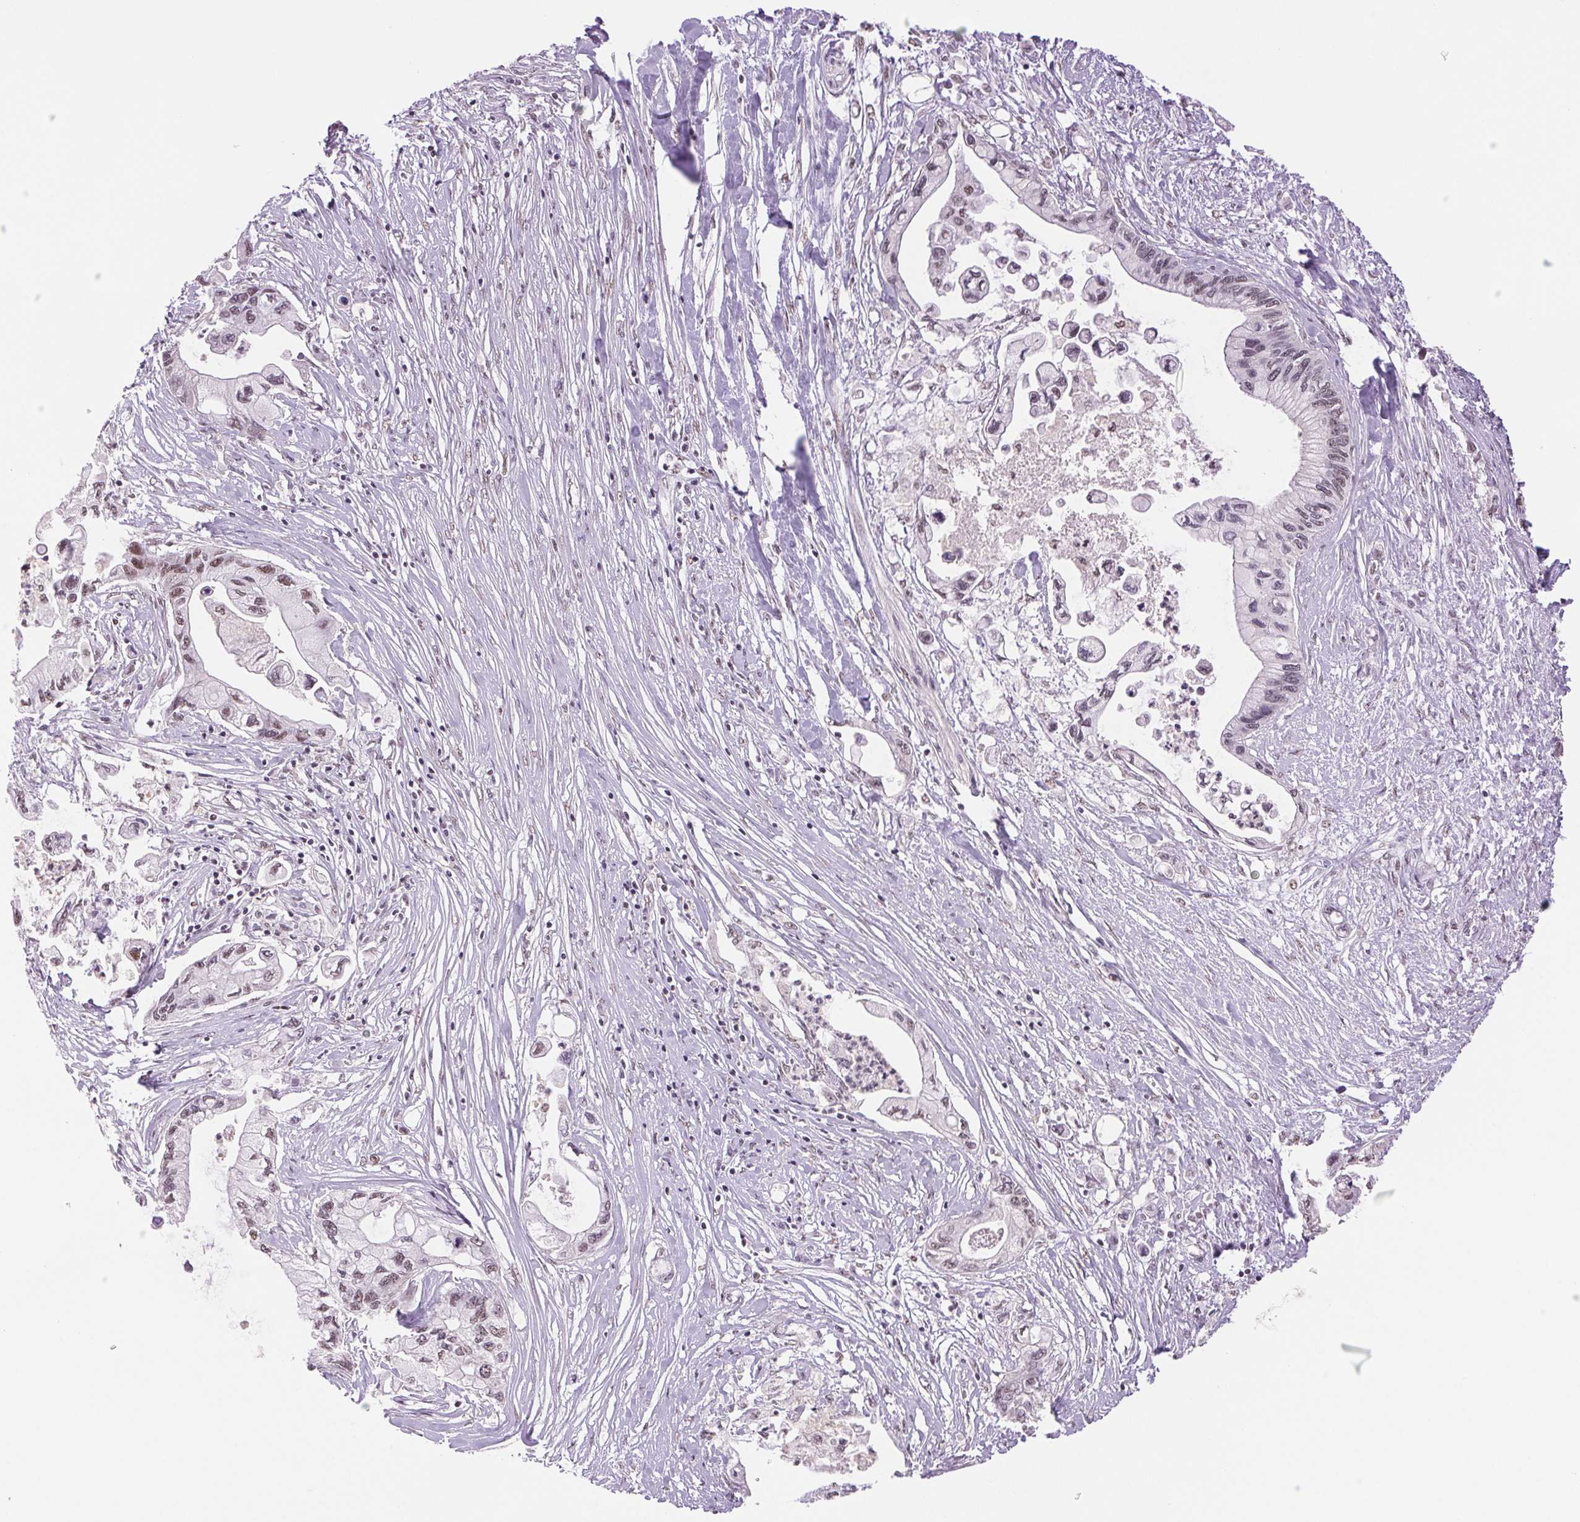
{"staining": {"intensity": "weak", "quantity": "25%-75%", "location": "nuclear"}, "tissue": "pancreatic cancer", "cell_type": "Tumor cells", "image_type": "cancer", "snomed": [{"axis": "morphology", "description": "Adenocarcinoma, NOS"}, {"axis": "topography", "description": "Pancreas"}], "caption": "IHC photomicrograph of pancreatic adenocarcinoma stained for a protein (brown), which displays low levels of weak nuclear expression in about 25%-75% of tumor cells.", "gene": "RPRD1B", "patient": {"sex": "male", "age": 61}}